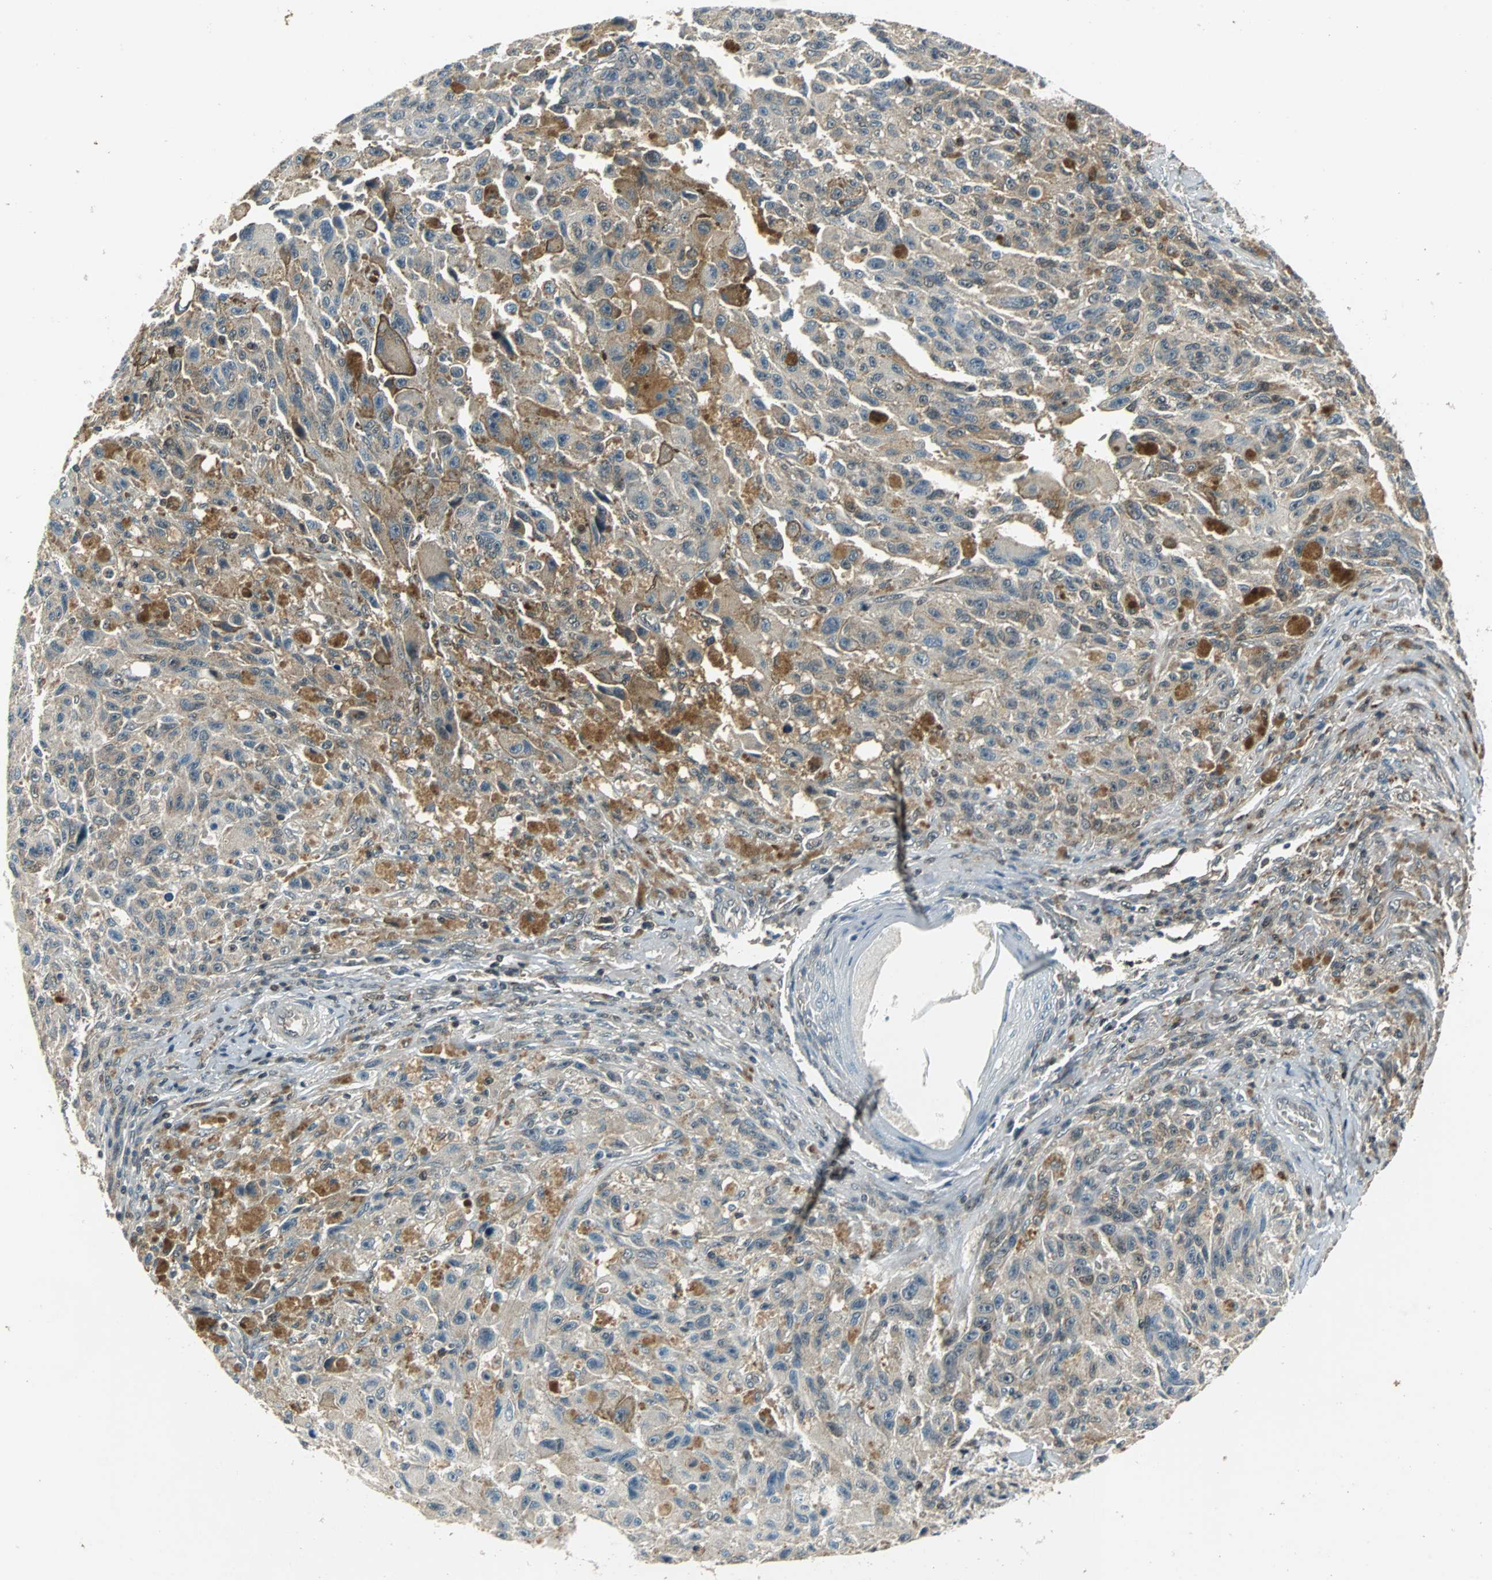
{"staining": {"intensity": "moderate", "quantity": ">75%", "location": "cytoplasmic/membranous"}, "tissue": "melanoma", "cell_type": "Tumor cells", "image_type": "cancer", "snomed": [{"axis": "morphology", "description": "Malignant melanoma, NOS"}, {"axis": "topography", "description": "Skin"}], "caption": "Protein positivity by immunohistochemistry demonstrates moderate cytoplasmic/membranous staining in about >75% of tumor cells in melanoma.", "gene": "GSDMD", "patient": {"sex": "male", "age": 81}}